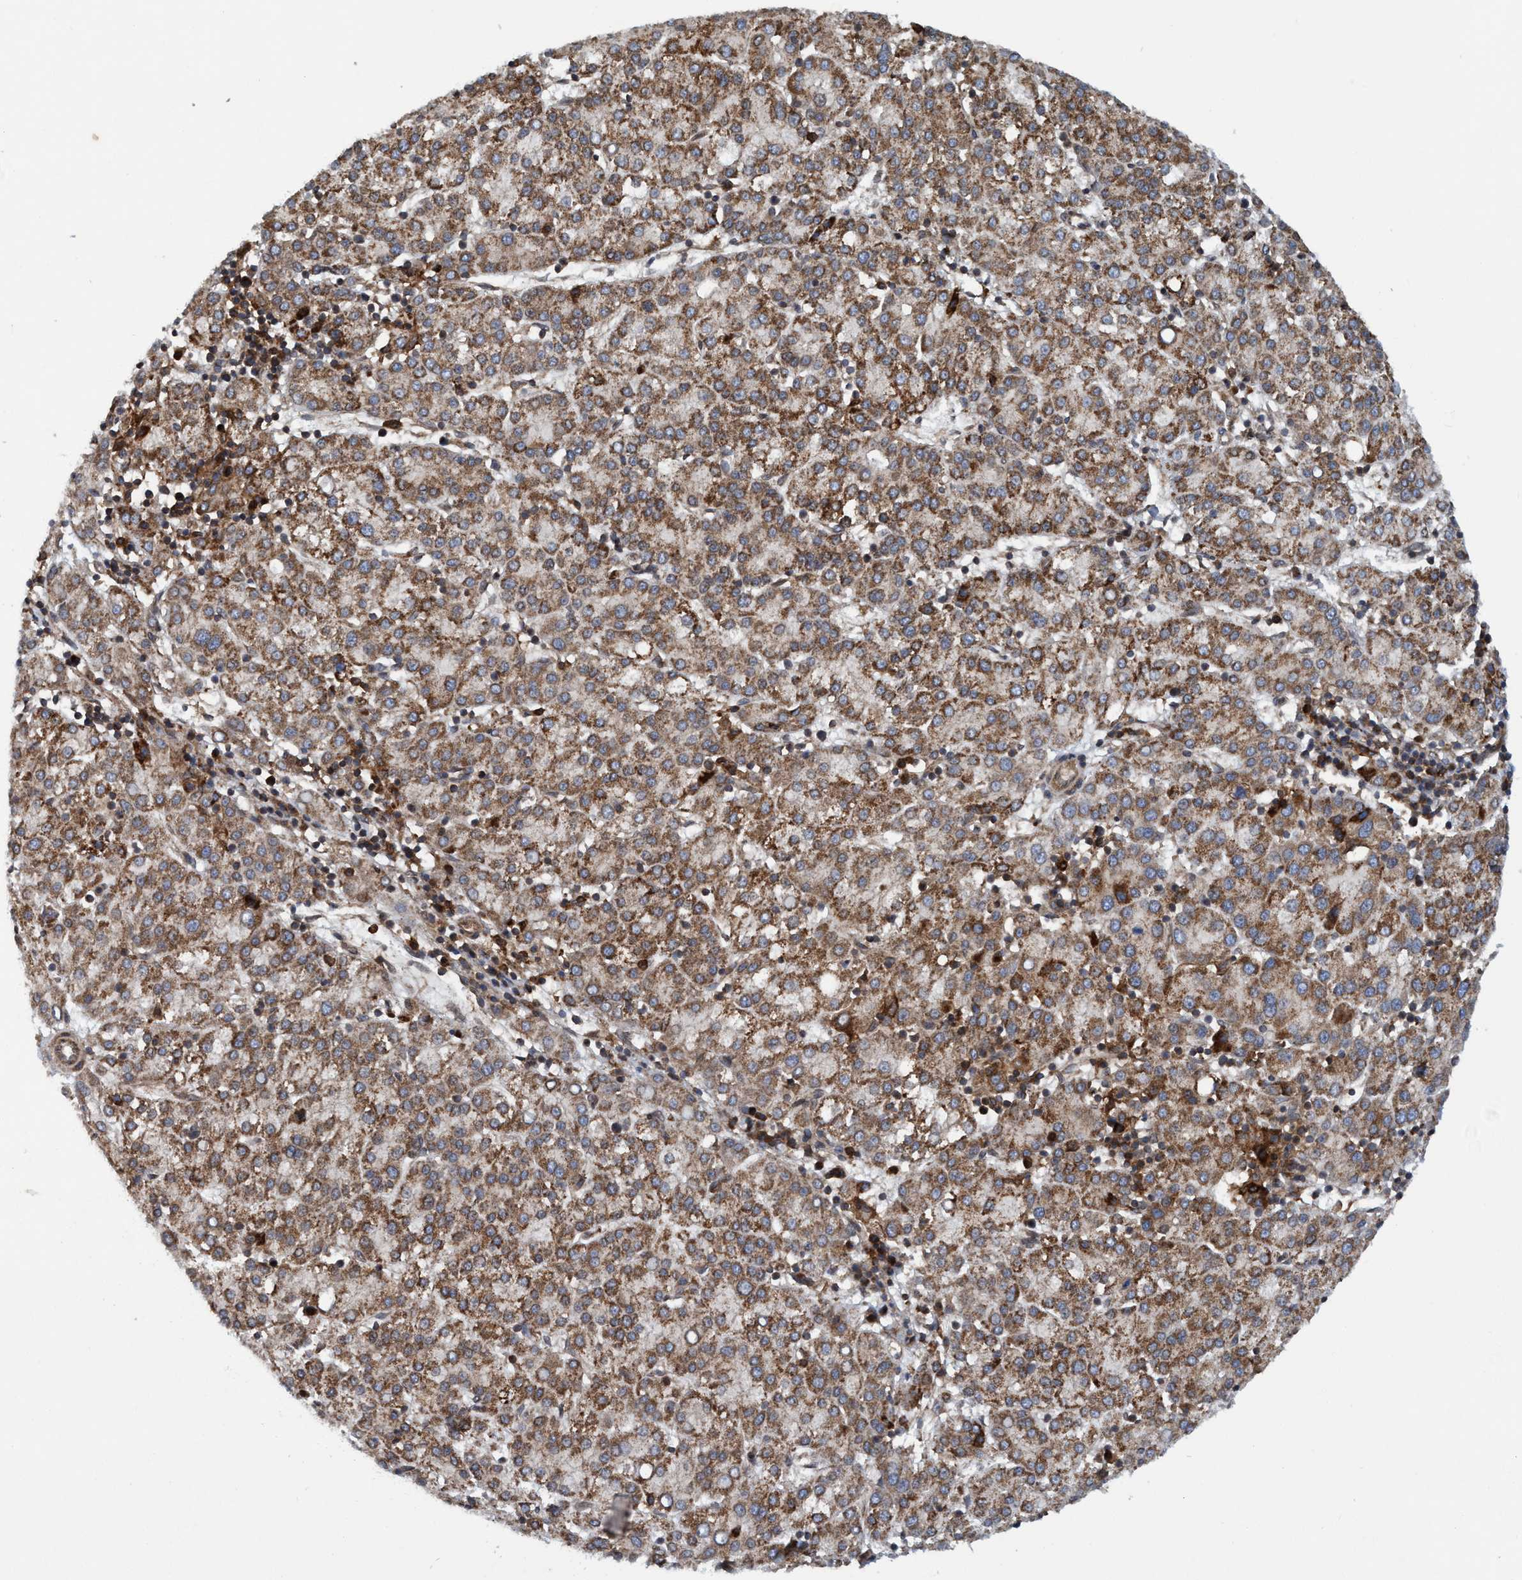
{"staining": {"intensity": "moderate", "quantity": ">75%", "location": "cytoplasmic/membranous"}, "tissue": "liver cancer", "cell_type": "Tumor cells", "image_type": "cancer", "snomed": [{"axis": "morphology", "description": "Carcinoma, Hepatocellular, NOS"}, {"axis": "topography", "description": "Liver"}], "caption": "Immunohistochemistry of liver cancer (hepatocellular carcinoma) reveals medium levels of moderate cytoplasmic/membranous staining in approximately >75% of tumor cells. The protein is shown in brown color, while the nuclei are stained blue.", "gene": "SLC16A3", "patient": {"sex": "female", "age": 58}}